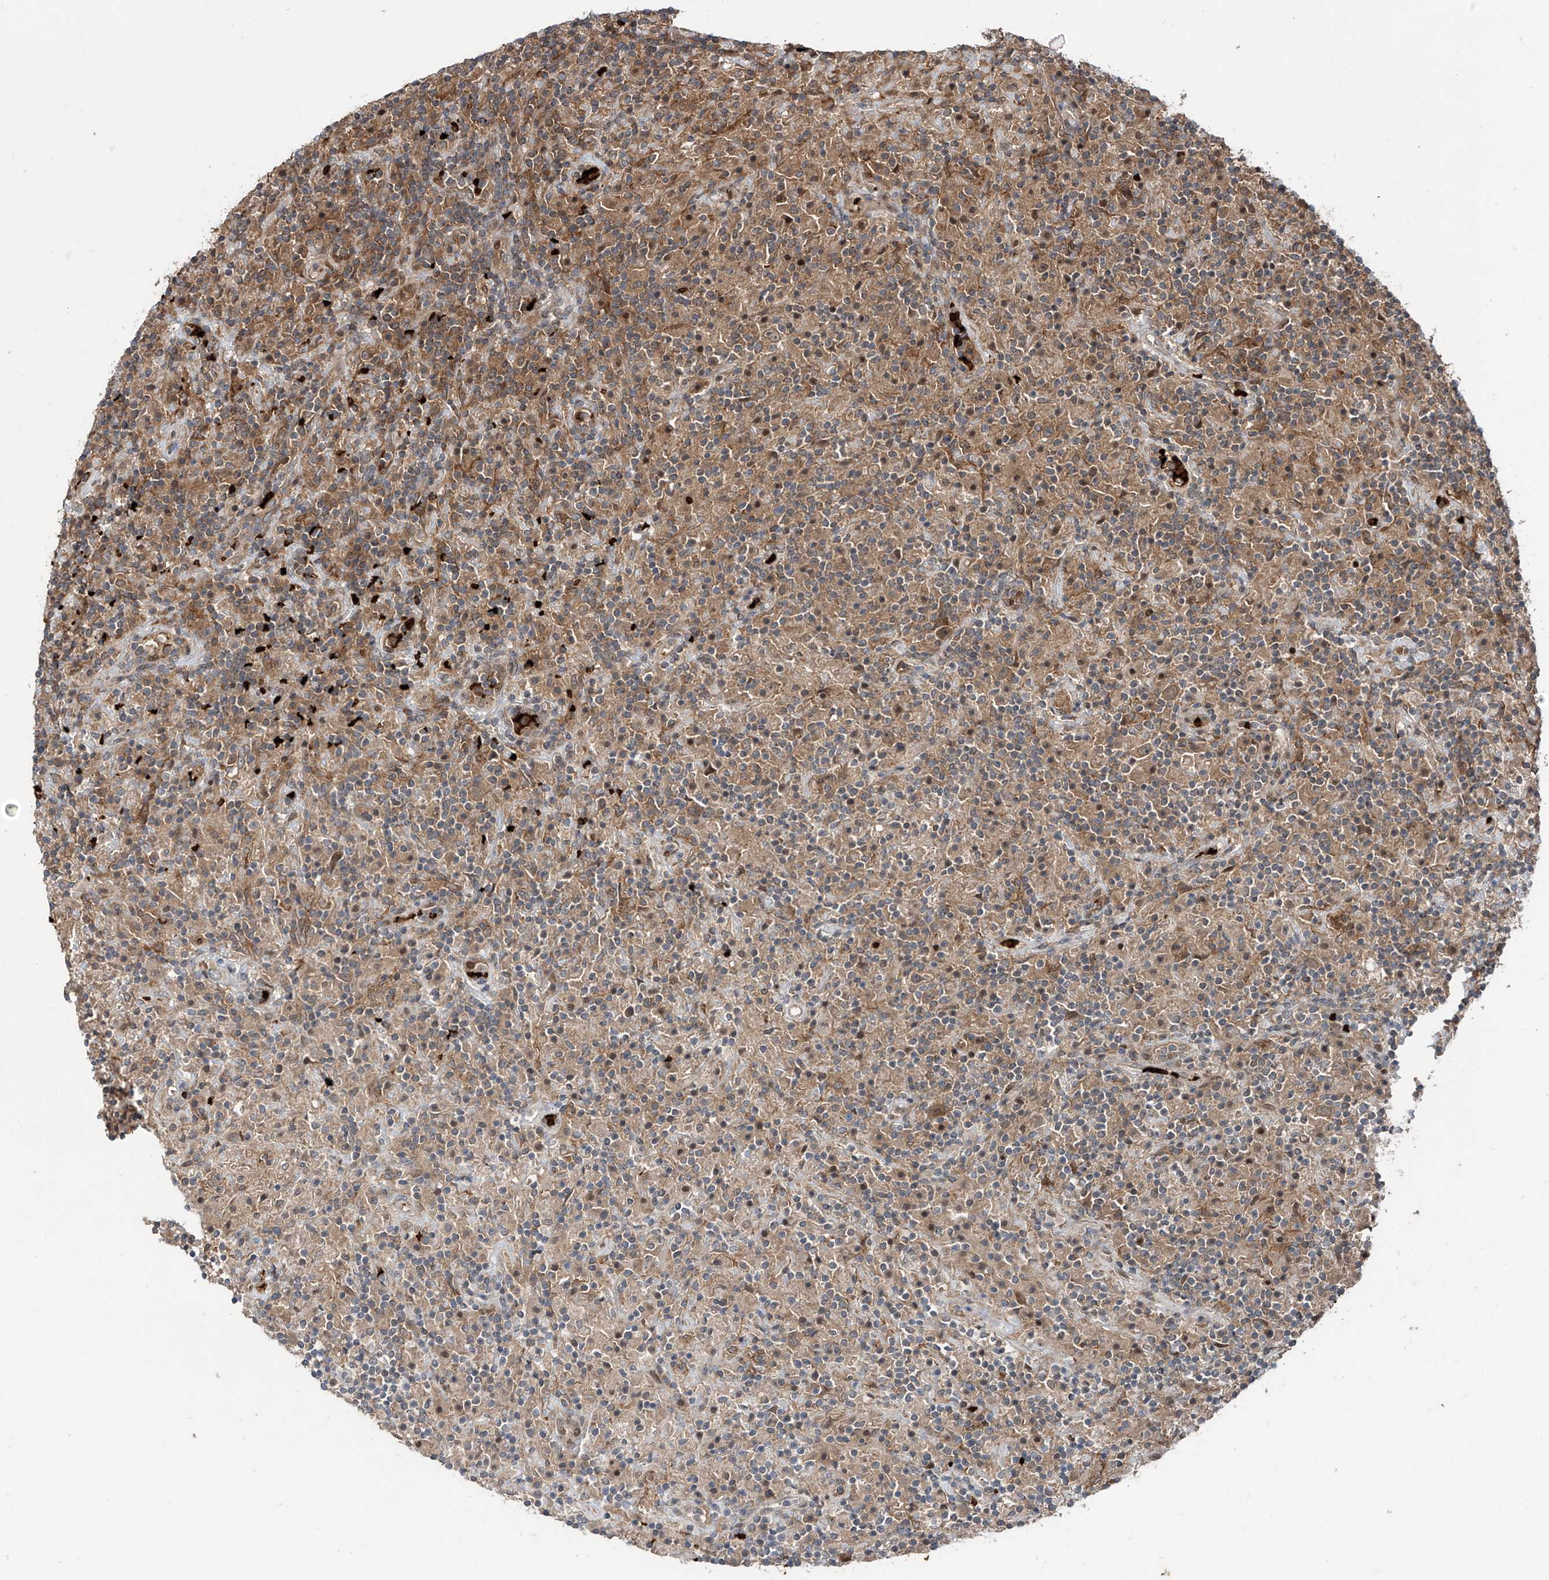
{"staining": {"intensity": "weak", "quantity": ">75%", "location": "cytoplasmic/membranous"}, "tissue": "lymphoma", "cell_type": "Tumor cells", "image_type": "cancer", "snomed": [{"axis": "morphology", "description": "Hodgkin's disease, NOS"}, {"axis": "topography", "description": "Lymph node"}], "caption": "Brown immunohistochemical staining in human lymphoma reveals weak cytoplasmic/membranous staining in about >75% of tumor cells.", "gene": "ZDHHC9", "patient": {"sex": "male", "age": 70}}